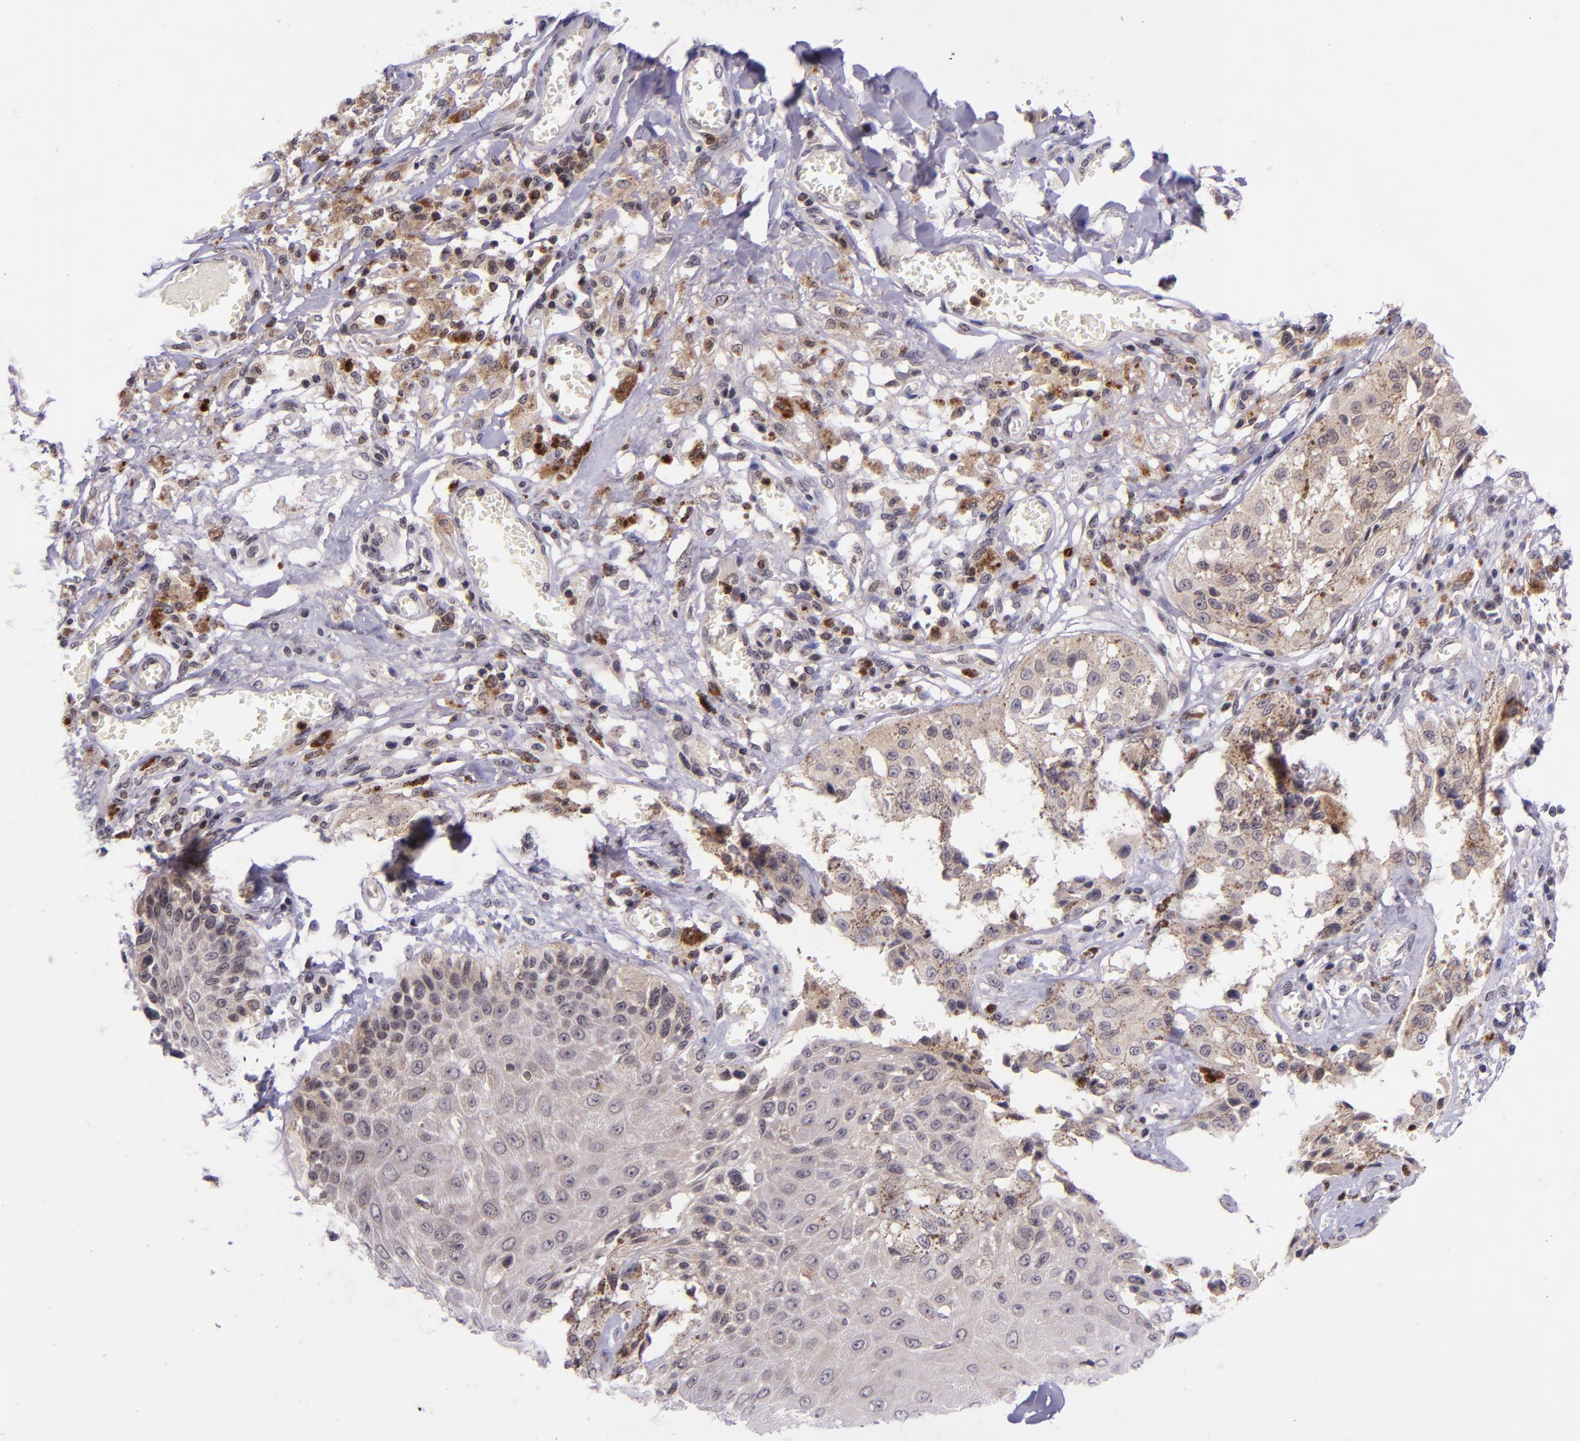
{"staining": {"intensity": "negative", "quantity": "none", "location": "none"}, "tissue": "melanoma", "cell_type": "Tumor cells", "image_type": "cancer", "snomed": [{"axis": "morphology", "description": "Malignant melanoma, NOS"}, {"axis": "topography", "description": "Skin"}], "caption": "This is an immunohistochemistry image of melanoma. There is no expression in tumor cells.", "gene": "SELL", "patient": {"sex": "female", "age": 82}}